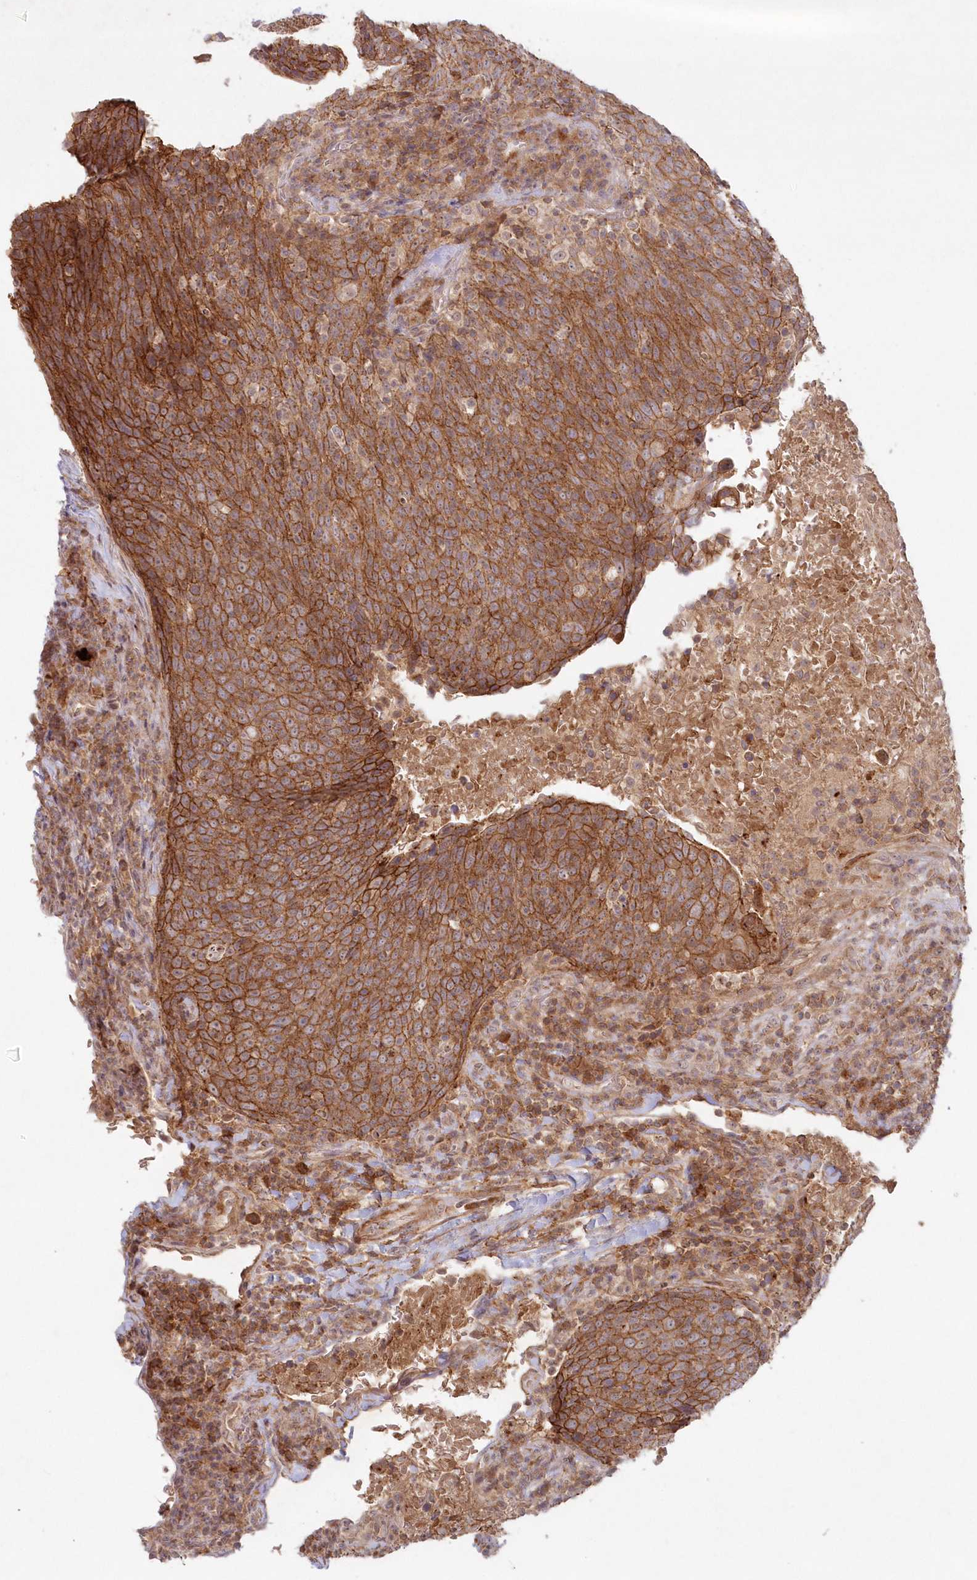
{"staining": {"intensity": "strong", "quantity": ">75%", "location": "cytoplasmic/membranous"}, "tissue": "head and neck cancer", "cell_type": "Tumor cells", "image_type": "cancer", "snomed": [{"axis": "morphology", "description": "Squamous cell carcinoma, NOS"}, {"axis": "morphology", "description": "Squamous cell carcinoma, metastatic, NOS"}, {"axis": "topography", "description": "Lymph node"}, {"axis": "topography", "description": "Head-Neck"}], "caption": "Approximately >75% of tumor cells in head and neck cancer (metastatic squamous cell carcinoma) show strong cytoplasmic/membranous protein staining as visualized by brown immunohistochemical staining.", "gene": "TOGARAM2", "patient": {"sex": "male", "age": 62}}